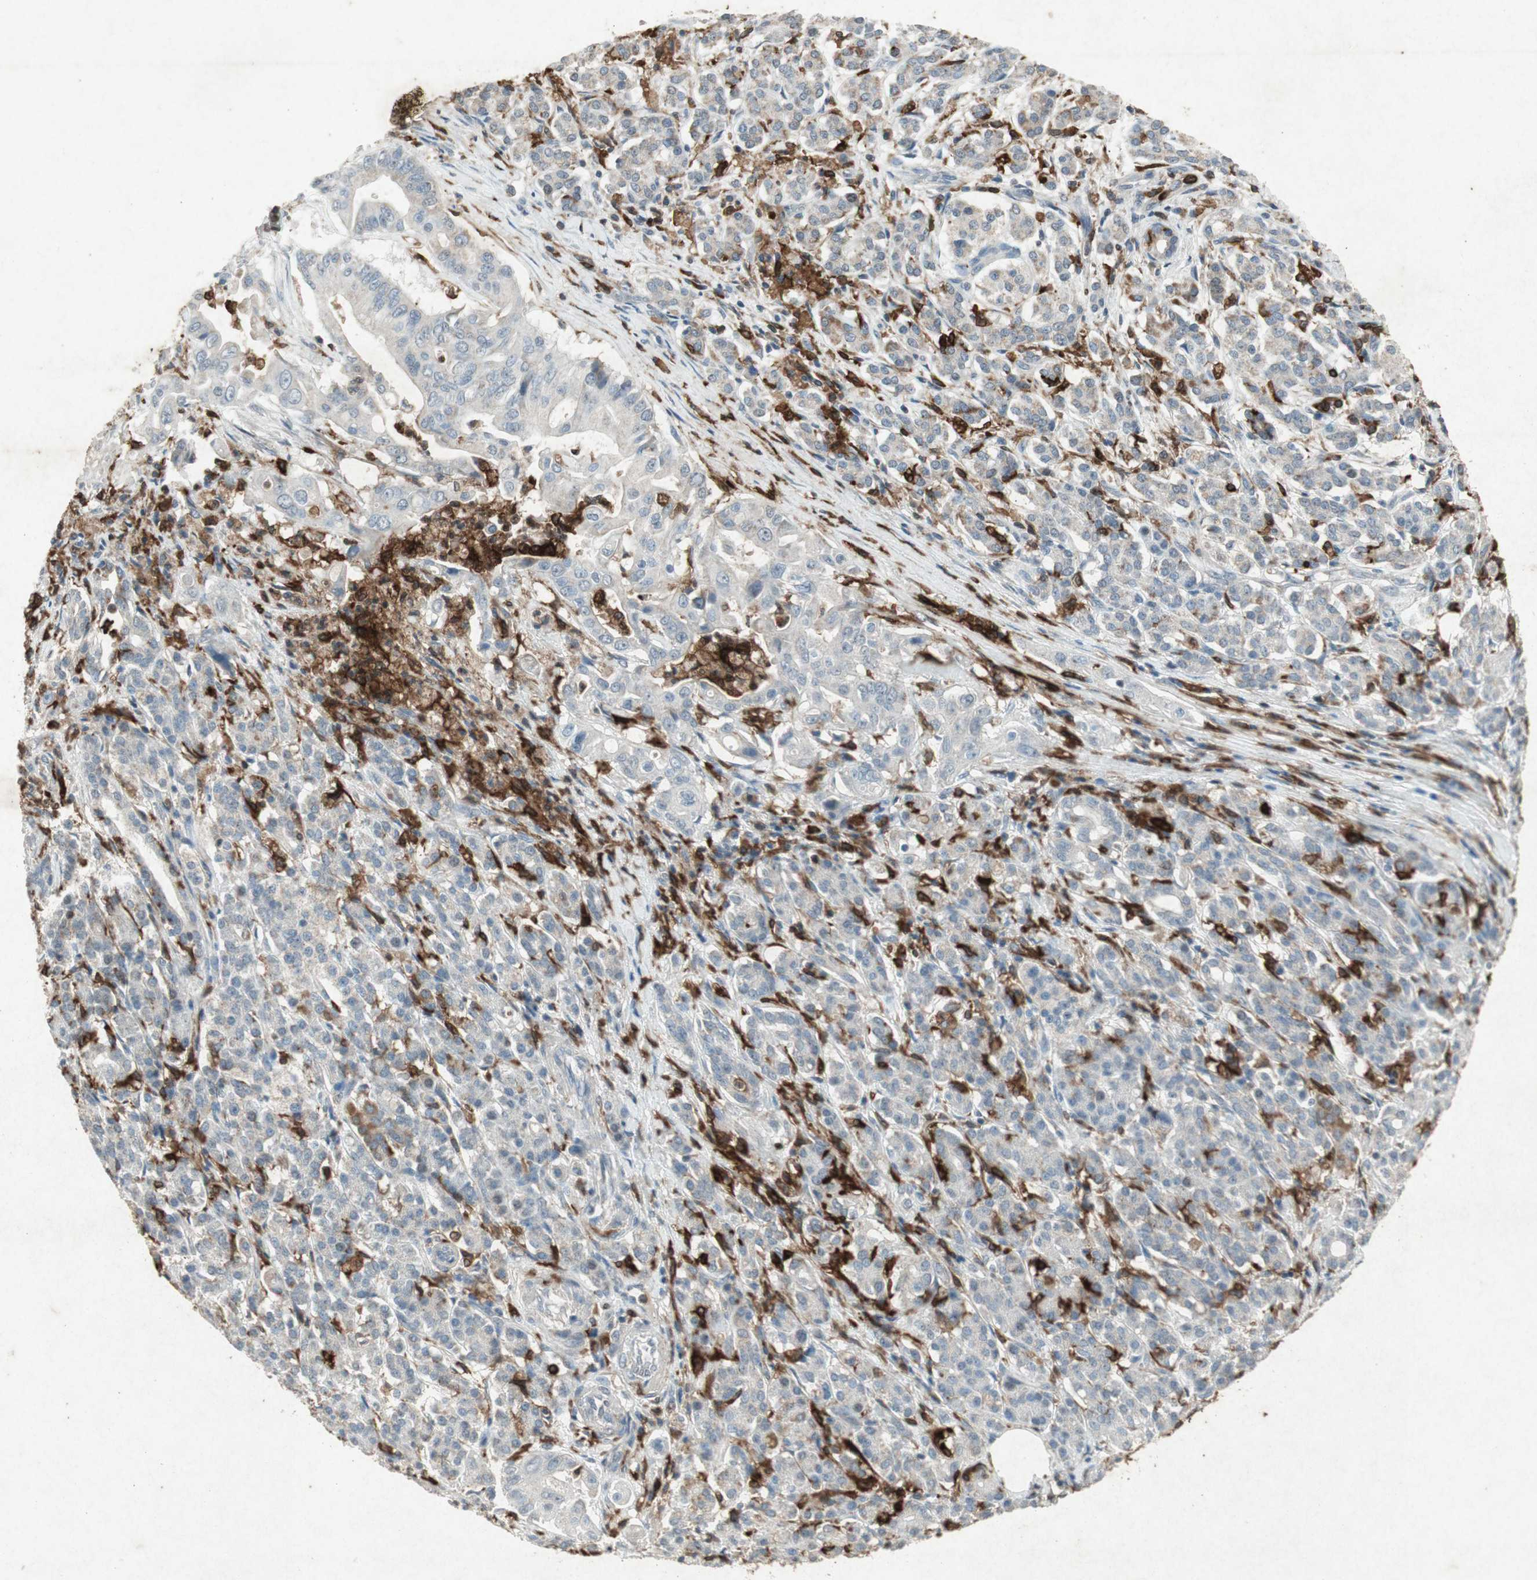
{"staining": {"intensity": "weak", "quantity": "25%-75%", "location": "cytoplasmic/membranous"}, "tissue": "pancreatic cancer", "cell_type": "Tumor cells", "image_type": "cancer", "snomed": [{"axis": "morphology", "description": "Normal tissue, NOS"}, {"axis": "topography", "description": "Pancreas"}], "caption": "Weak cytoplasmic/membranous expression is appreciated in about 25%-75% of tumor cells in pancreatic cancer.", "gene": "TYROBP", "patient": {"sex": "male", "age": 42}}